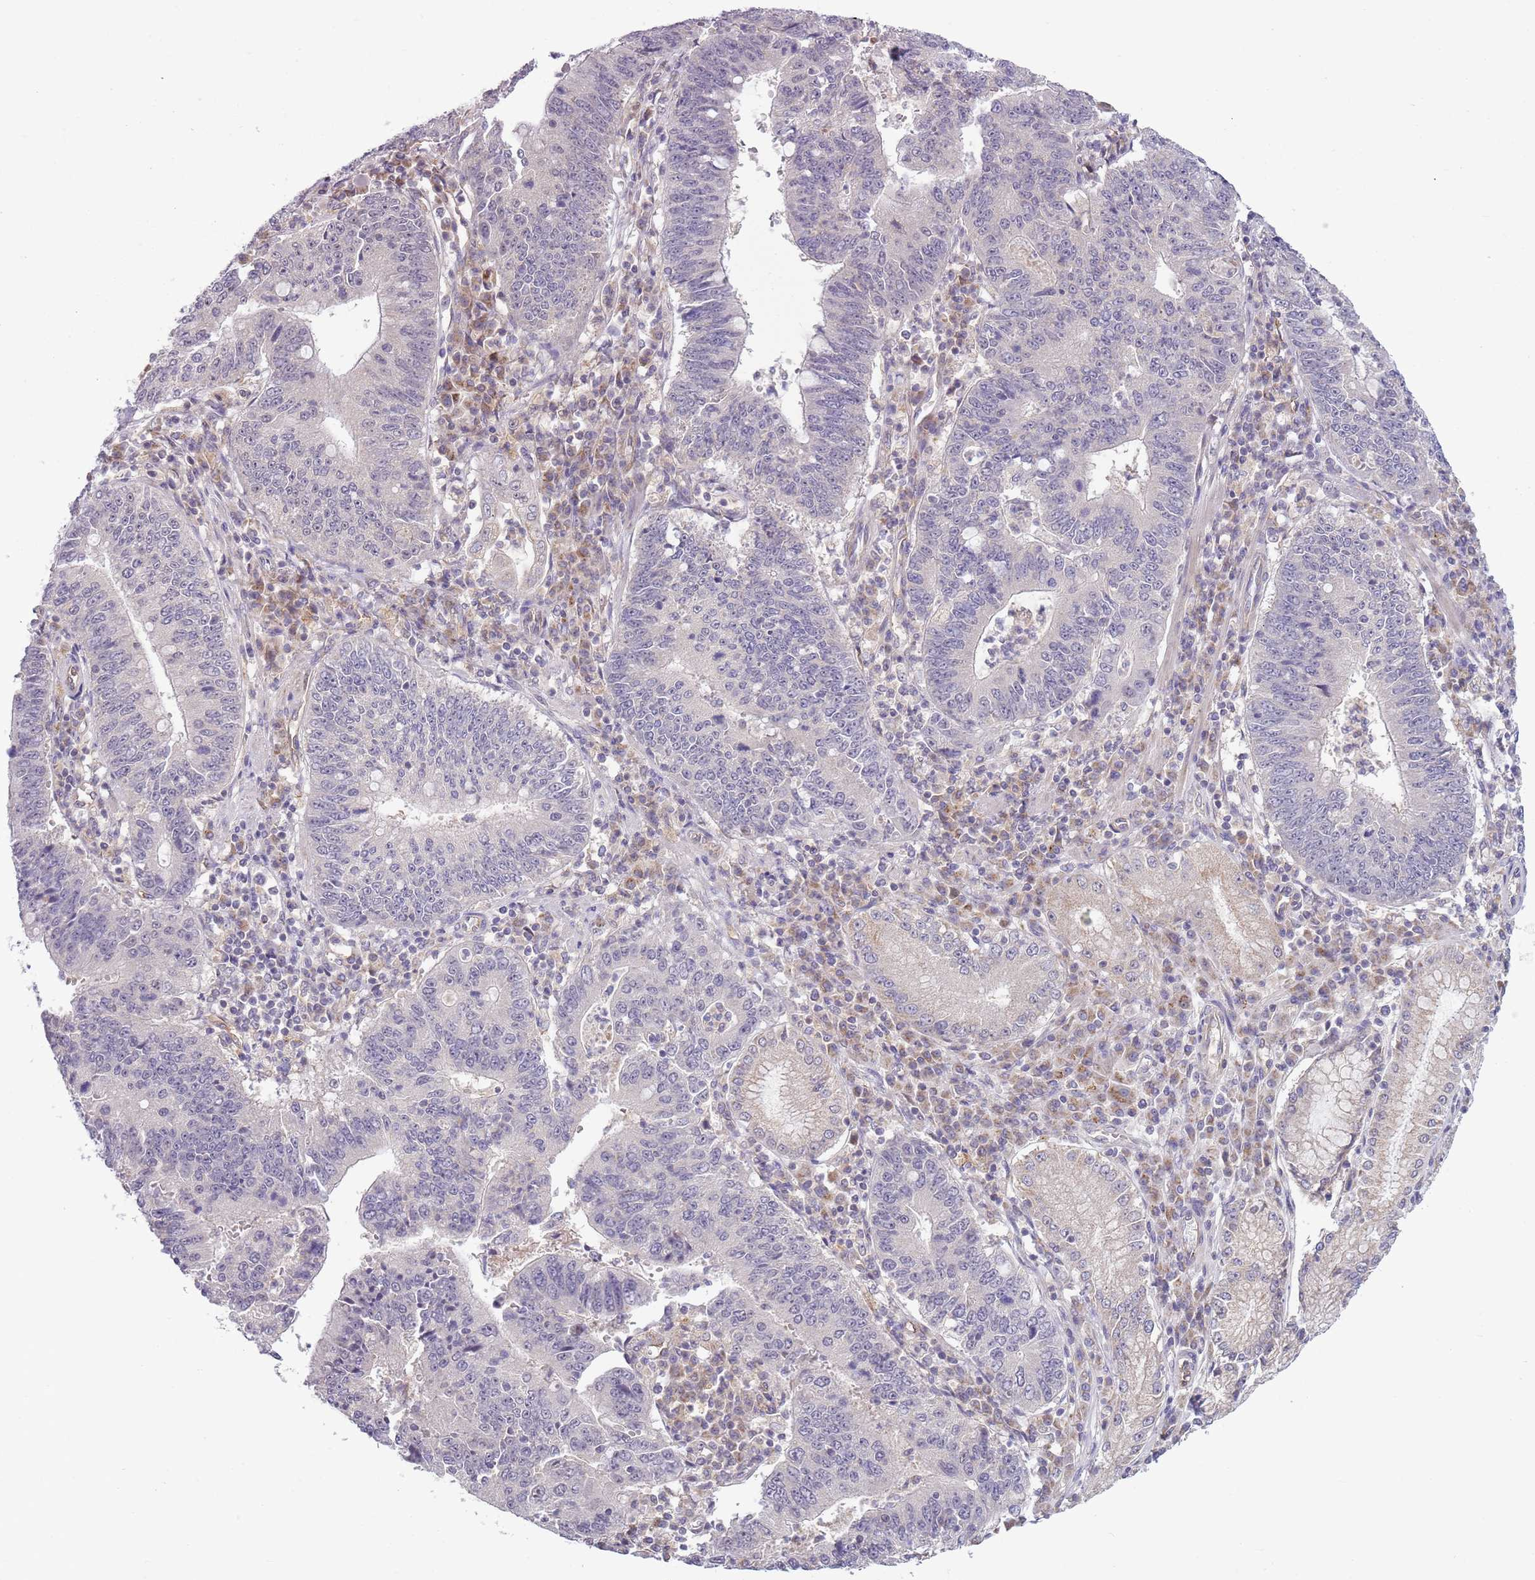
{"staining": {"intensity": "negative", "quantity": "none", "location": "none"}, "tissue": "stomach cancer", "cell_type": "Tumor cells", "image_type": "cancer", "snomed": [{"axis": "morphology", "description": "Adenocarcinoma, NOS"}, {"axis": "topography", "description": "Stomach"}], "caption": "High magnification brightfield microscopy of stomach adenocarcinoma stained with DAB (brown) and counterstained with hematoxylin (blue): tumor cells show no significant staining. Brightfield microscopy of immunohistochemistry stained with DAB (brown) and hematoxylin (blue), captured at high magnification.", "gene": "SKOR2", "patient": {"sex": "male", "age": 59}}